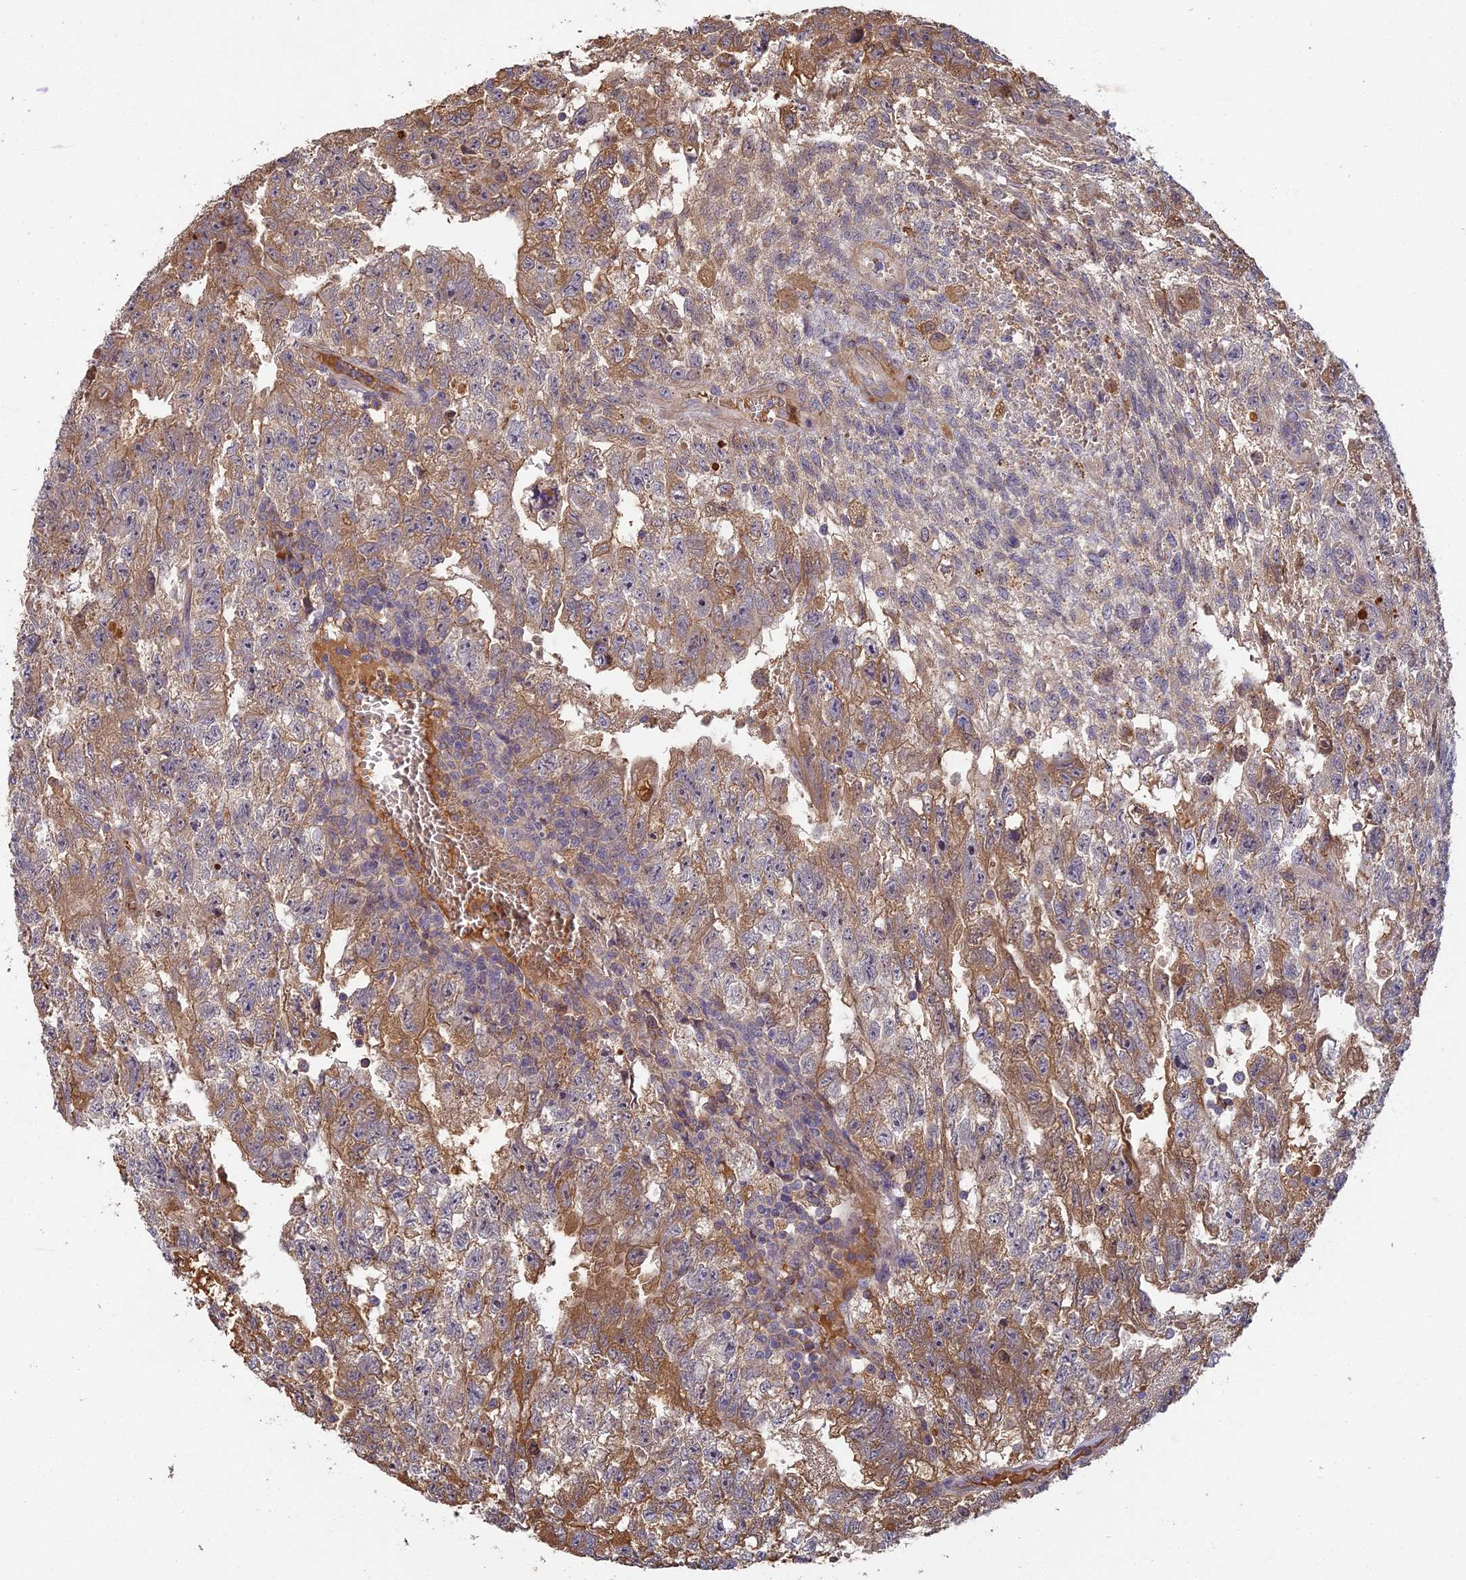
{"staining": {"intensity": "moderate", "quantity": "25%-75%", "location": "cytoplasmic/membranous"}, "tissue": "testis cancer", "cell_type": "Tumor cells", "image_type": "cancer", "snomed": [{"axis": "morphology", "description": "Carcinoma, Embryonal, NOS"}, {"axis": "topography", "description": "Testis"}], "caption": "Immunohistochemistry (DAB (3,3'-diaminobenzidine)) staining of human testis cancer (embryonal carcinoma) displays moderate cytoplasmic/membranous protein staining in approximately 25%-75% of tumor cells. (brown staining indicates protein expression, while blue staining denotes nuclei).", "gene": "ERMAP", "patient": {"sex": "male", "age": 26}}